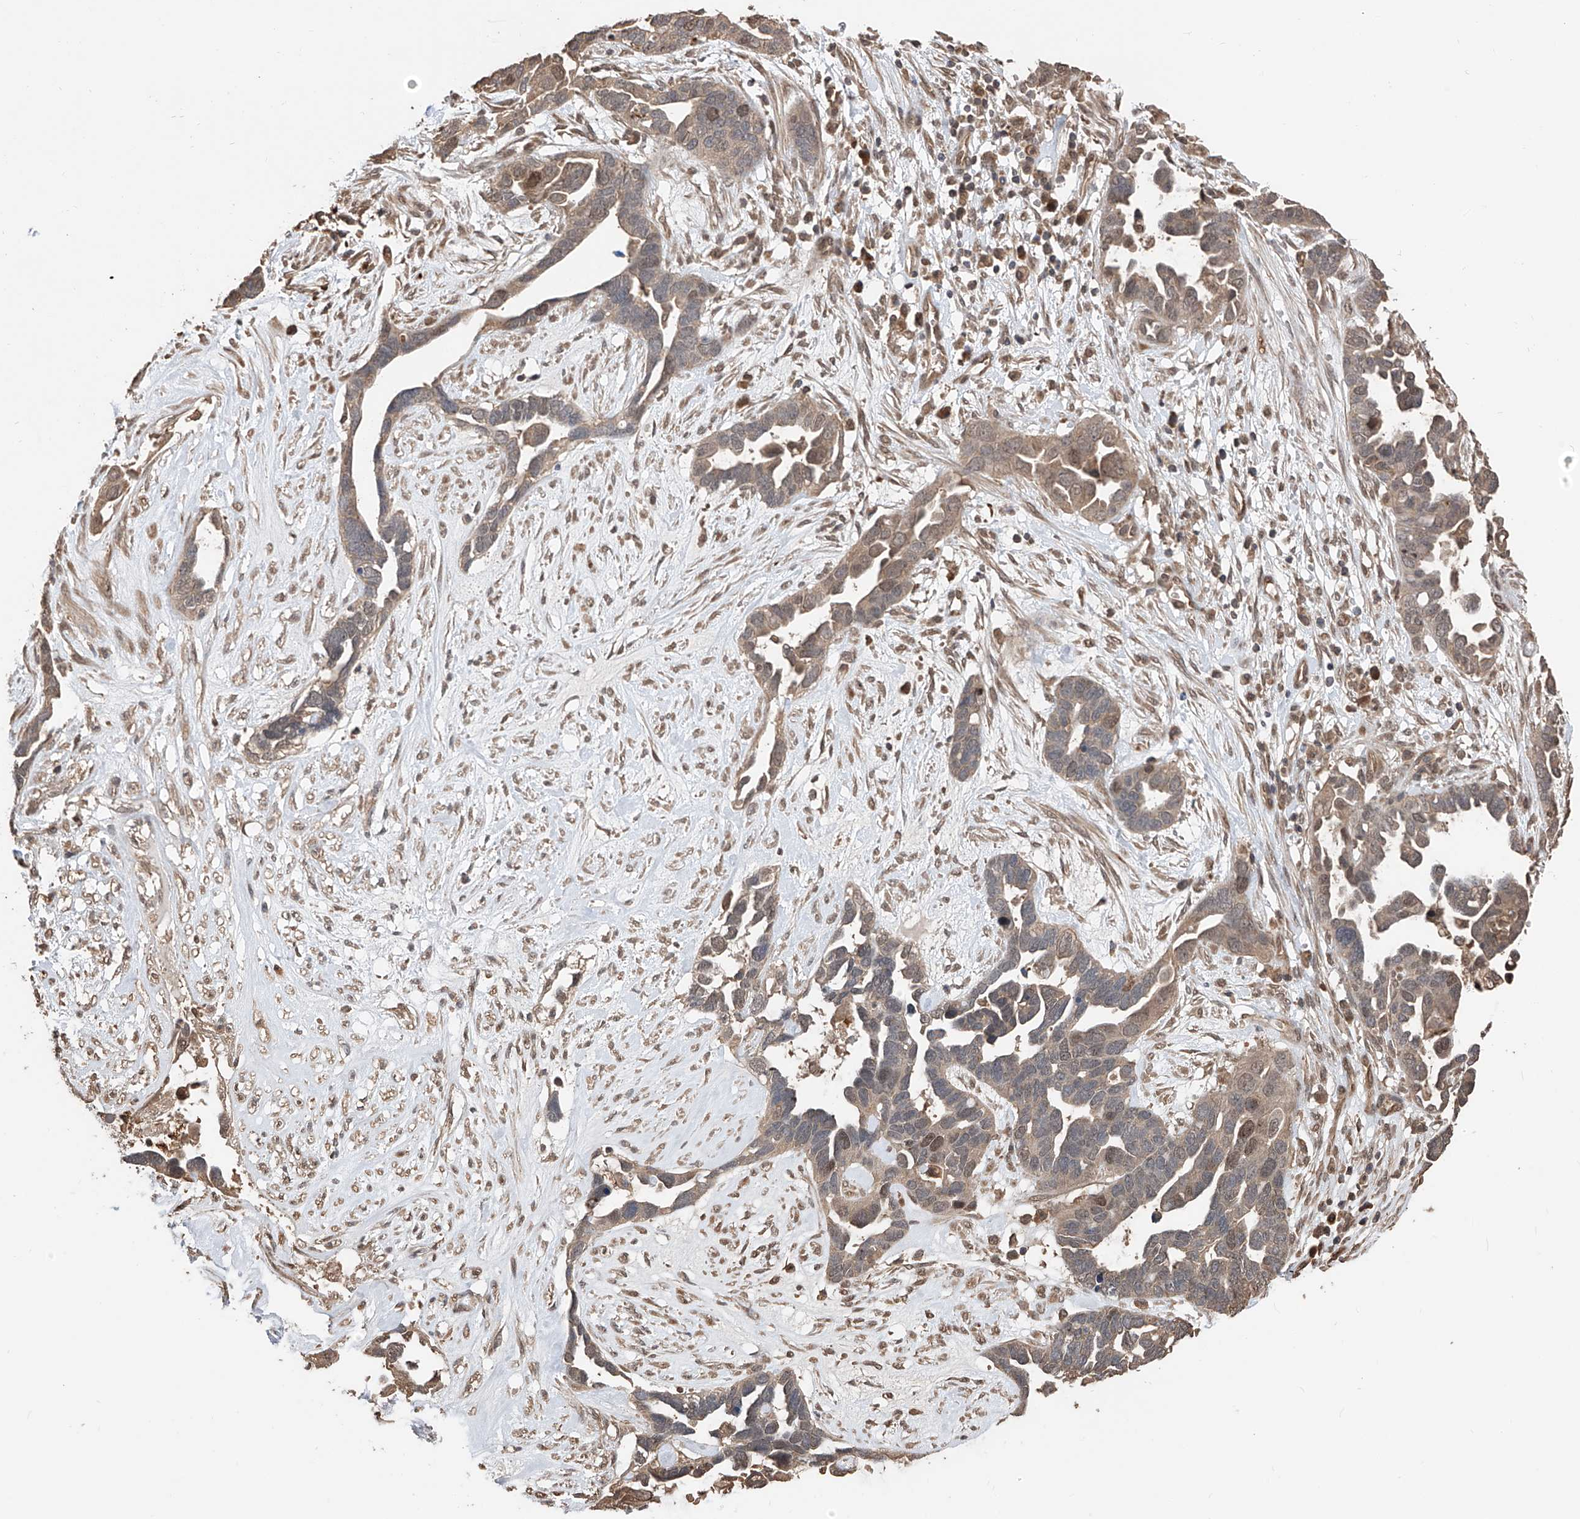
{"staining": {"intensity": "weak", "quantity": ">75%", "location": "cytoplasmic/membranous,nuclear"}, "tissue": "ovarian cancer", "cell_type": "Tumor cells", "image_type": "cancer", "snomed": [{"axis": "morphology", "description": "Cystadenocarcinoma, serous, NOS"}, {"axis": "topography", "description": "Ovary"}], "caption": "Human ovarian cancer (serous cystadenocarcinoma) stained with a brown dye reveals weak cytoplasmic/membranous and nuclear positive expression in approximately >75% of tumor cells.", "gene": "FAM135A", "patient": {"sex": "female", "age": 54}}